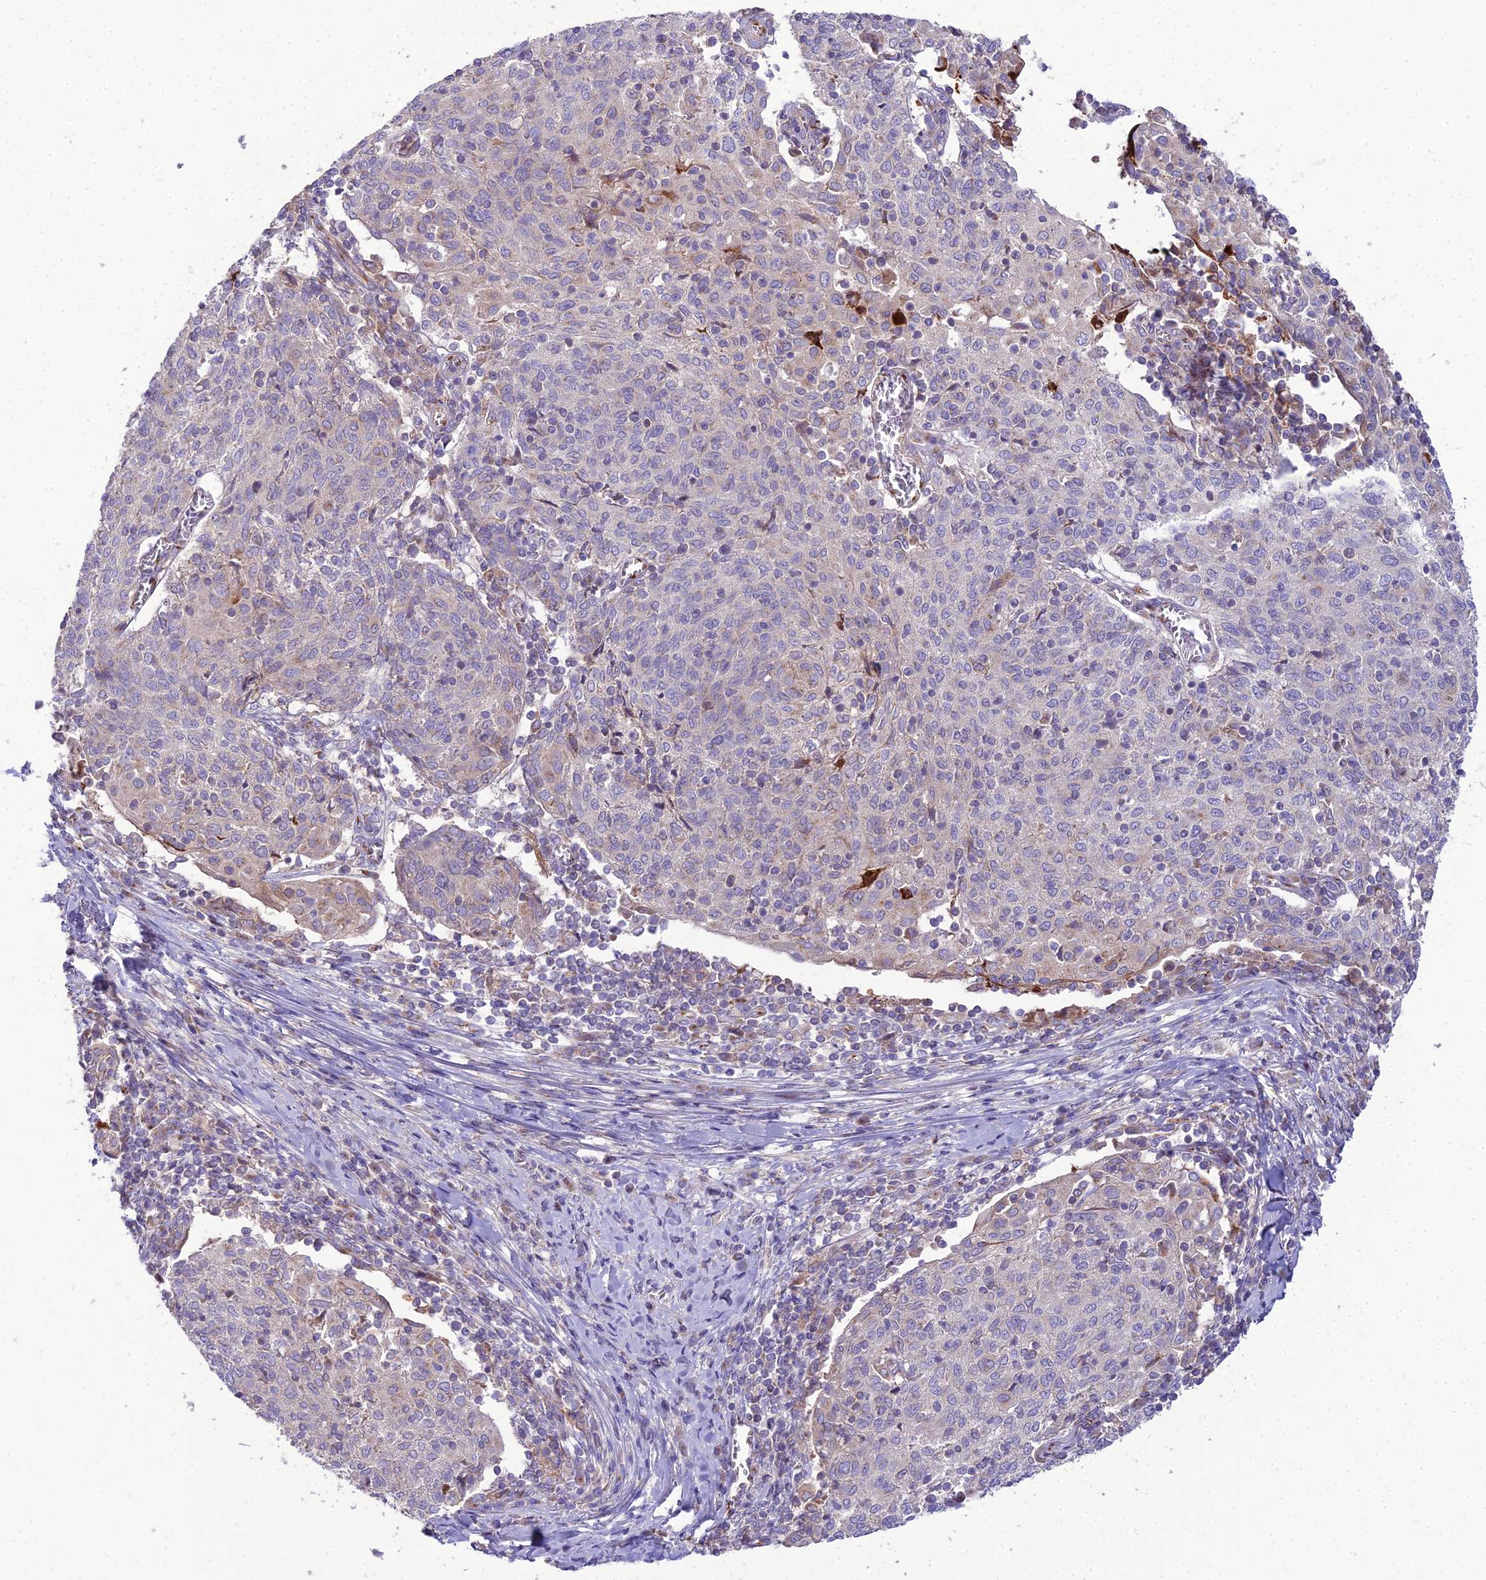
{"staining": {"intensity": "weak", "quantity": "<25%", "location": "cytoplasmic/membranous"}, "tissue": "cervical cancer", "cell_type": "Tumor cells", "image_type": "cancer", "snomed": [{"axis": "morphology", "description": "Squamous cell carcinoma, NOS"}, {"axis": "topography", "description": "Cervix"}], "caption": "DAB (3,3'-diaminobenzidine) immunohistochemical staining of human cervical cancer demonstrates no significant expression in tumor cells. (IHC, brightfield microscopy, high magnification).", "gene": "SPRYD7", "patient": {"sex": "female", "age": 52}}